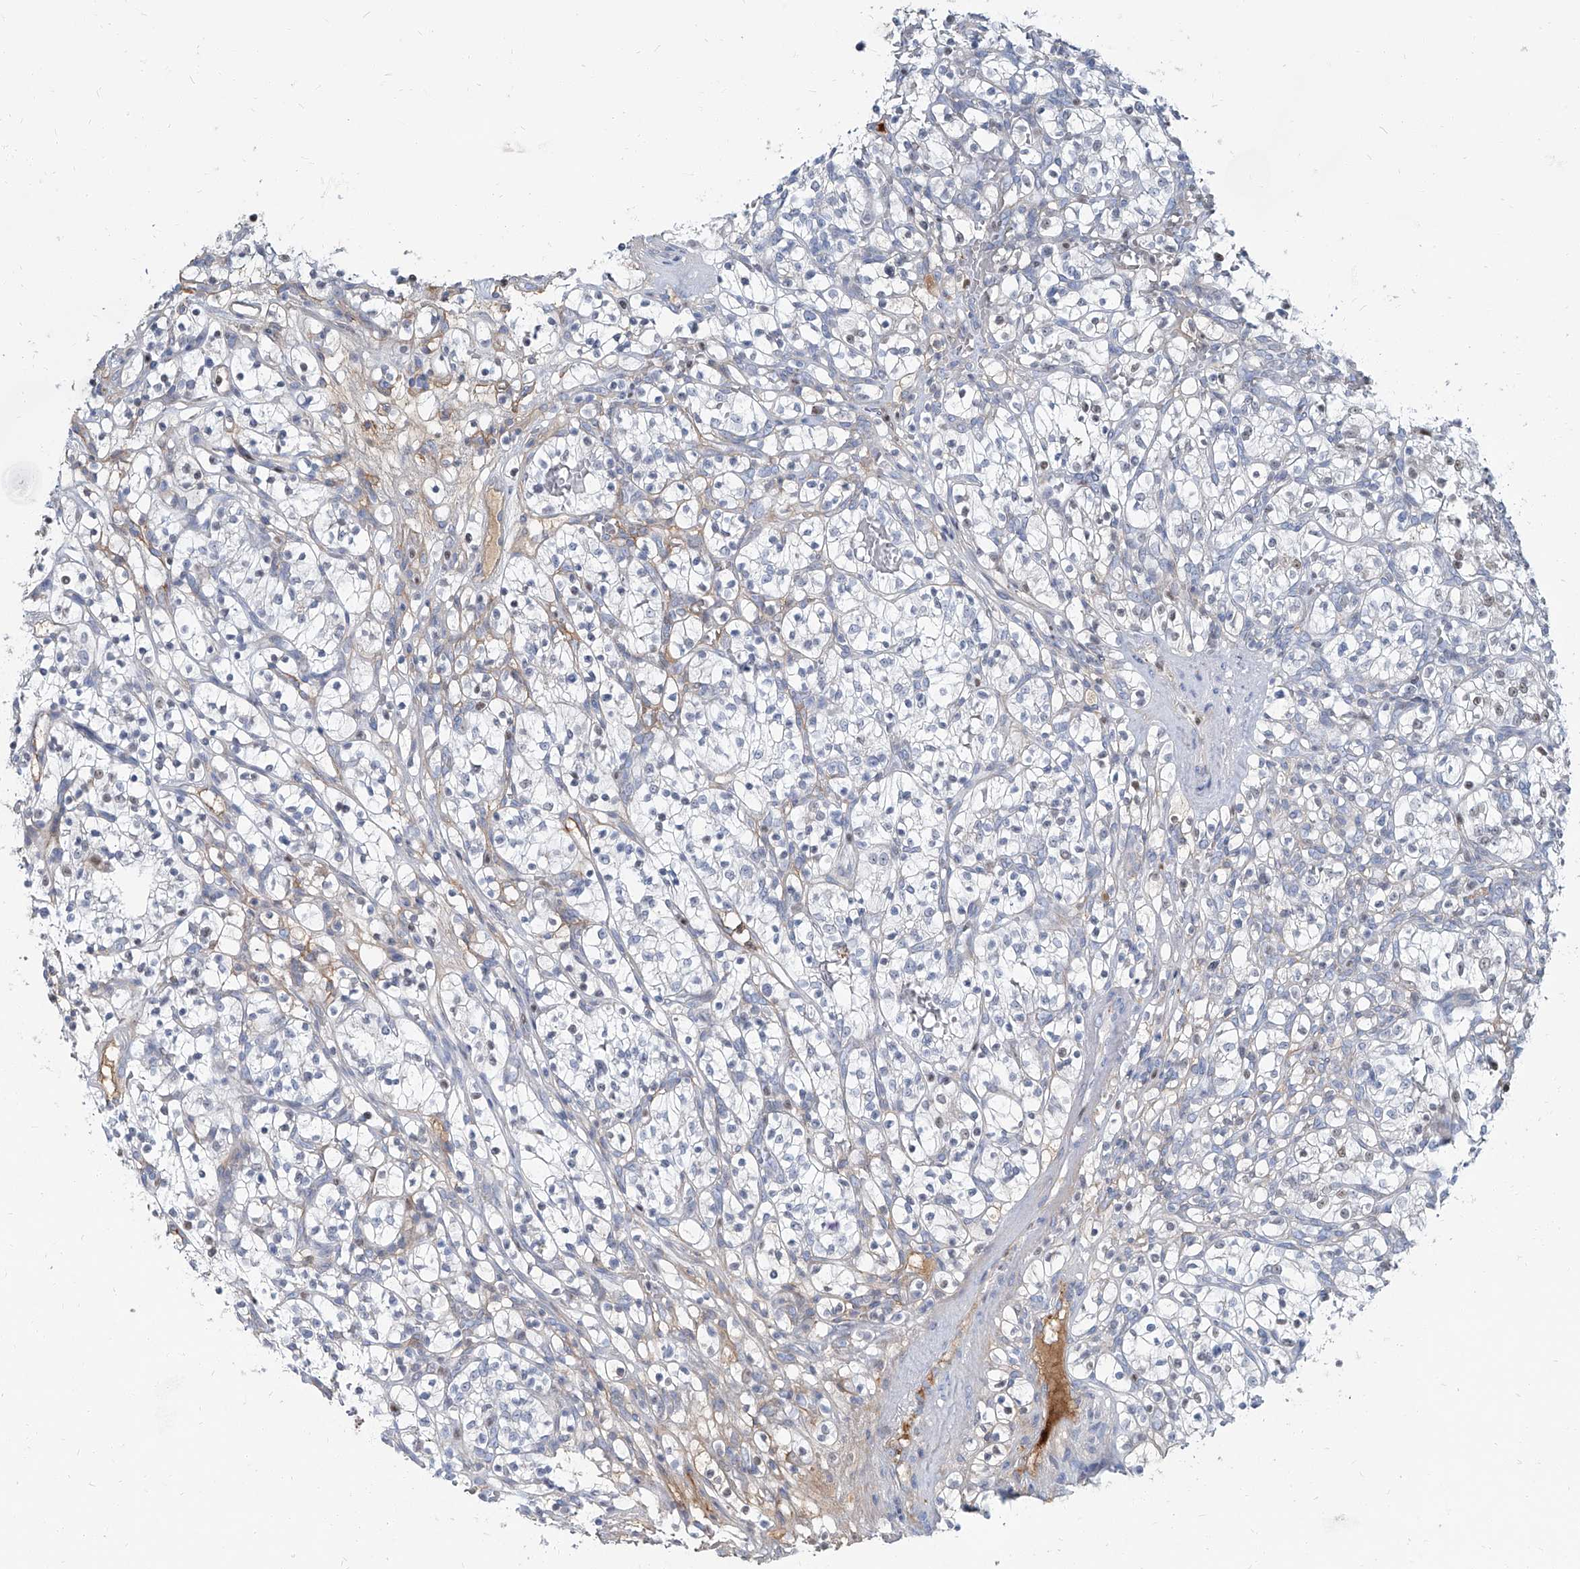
{"staining": {"intensity": "negative", "quantity": "none", "location": "none"}, "tissue": "renal cancer", "cell_type": "Tumor cells", "image_type": "cancer", "snomed": [{"axis": "morphology", "description": "Adenocarcinoma, NOS"}, {"axis": "topography", "description": "Kidney"}], "caption": "DAB immunohistochemical staining of renal cancer demonstrates no significant staining in tumor cells.", "gene": "HOXA3", "patient": {"sex": "female", "age": 57}}